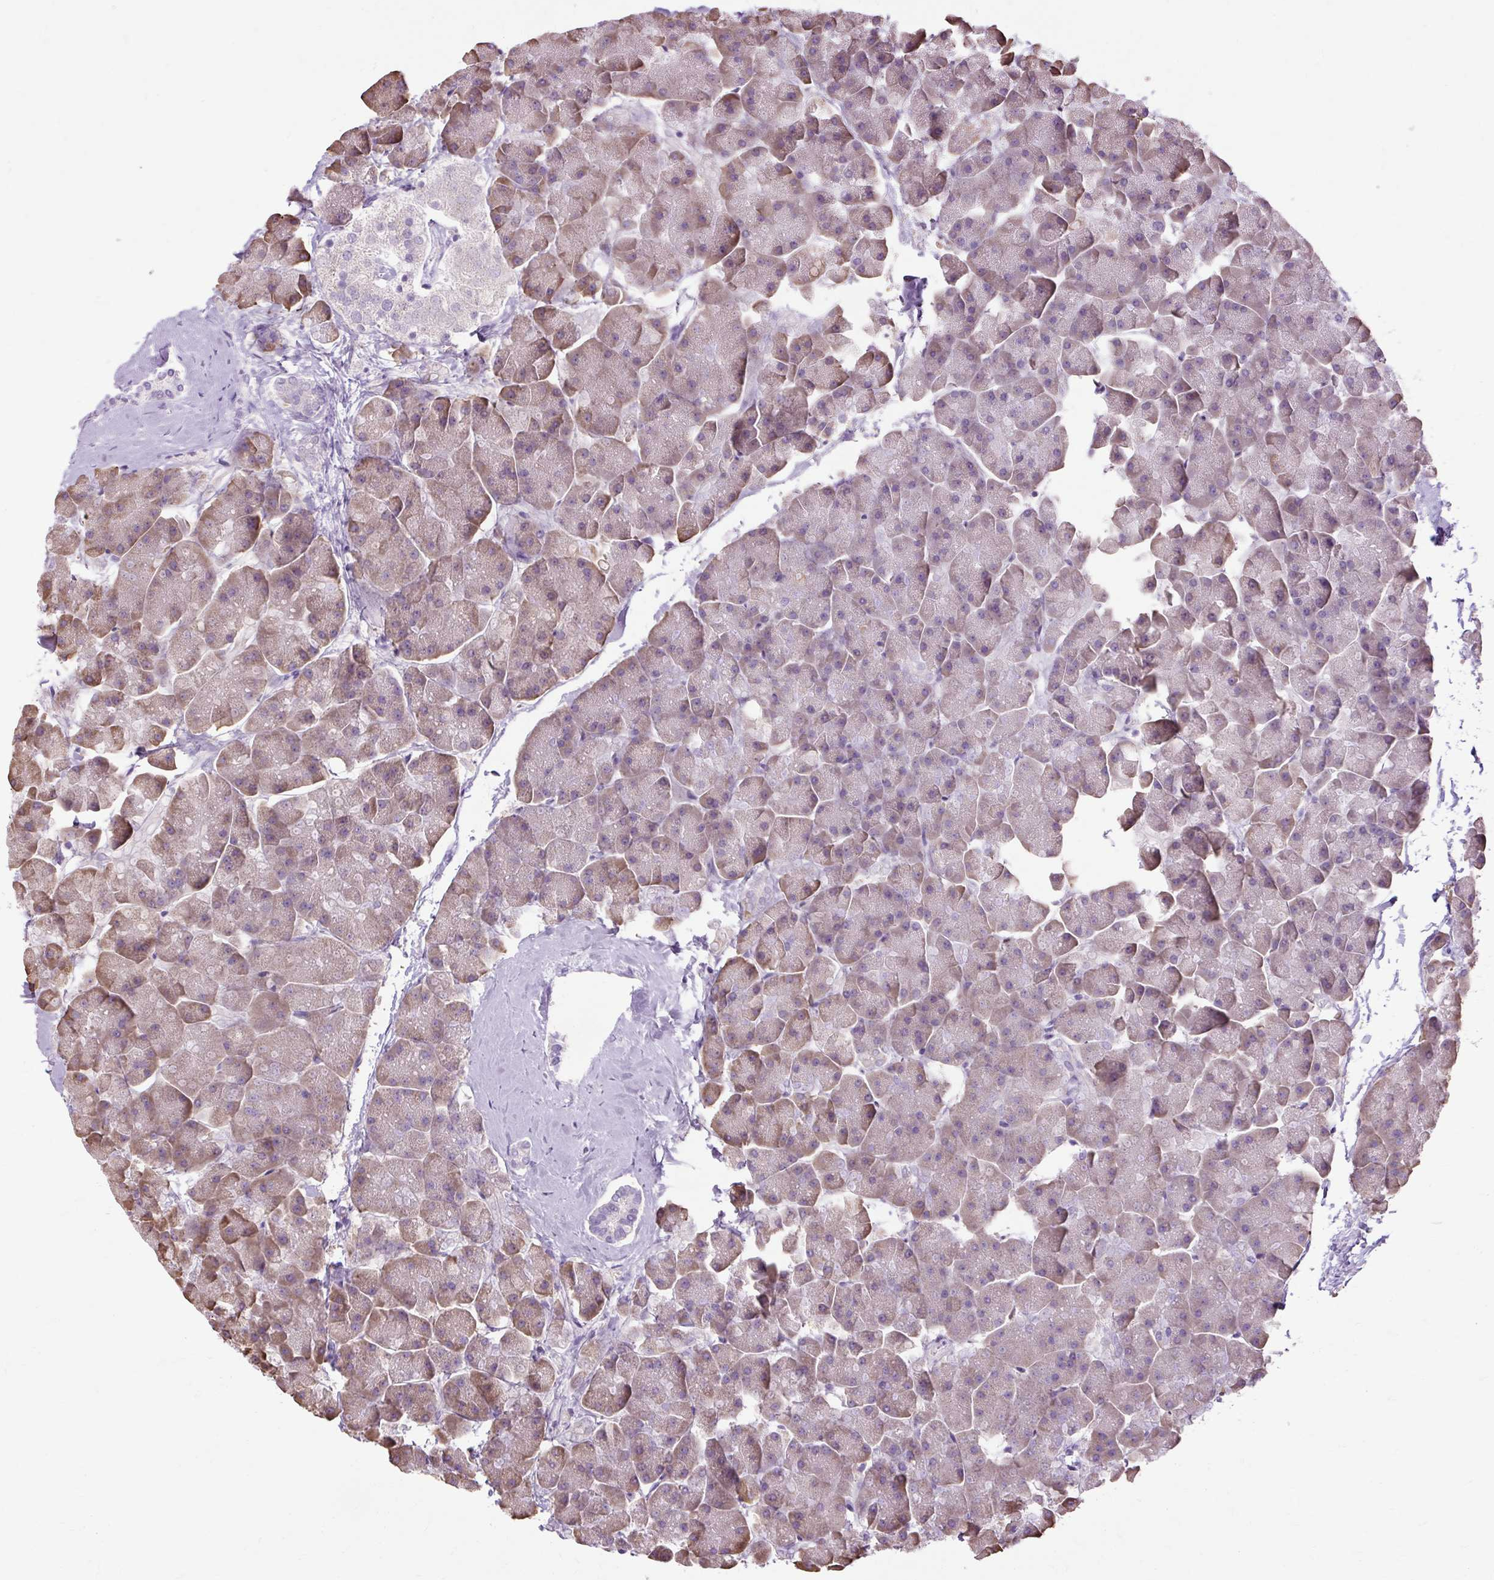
{"staining": {"intensity": "weak", "quantity": "25%-75%", "location": "cytoplasmic/membranous"}, "tissue": "pancreas", "cell_type": "Exocrine glandular cells", "image_type": "normal", "snomed": [{"axis": "morphology", "description": "Normal tissue, NOS"}, {"axis": "topography", "description": "Pancreas"}, {"axis": "topography", "description": "Peripheral nerve tissue"}], "caption": "Protein expression analysis of normal pancreas reveals weak cytoplasmic/membranous positivity in about 25%-75% of exocrine glandular cells. The staining is performed using DAB brown chromogen to label protein expression. The nuclei are counter-stained blue using hematoxylin.", "gene": "ARRDC2", "patient": {"sex": "male", "age": 54}}